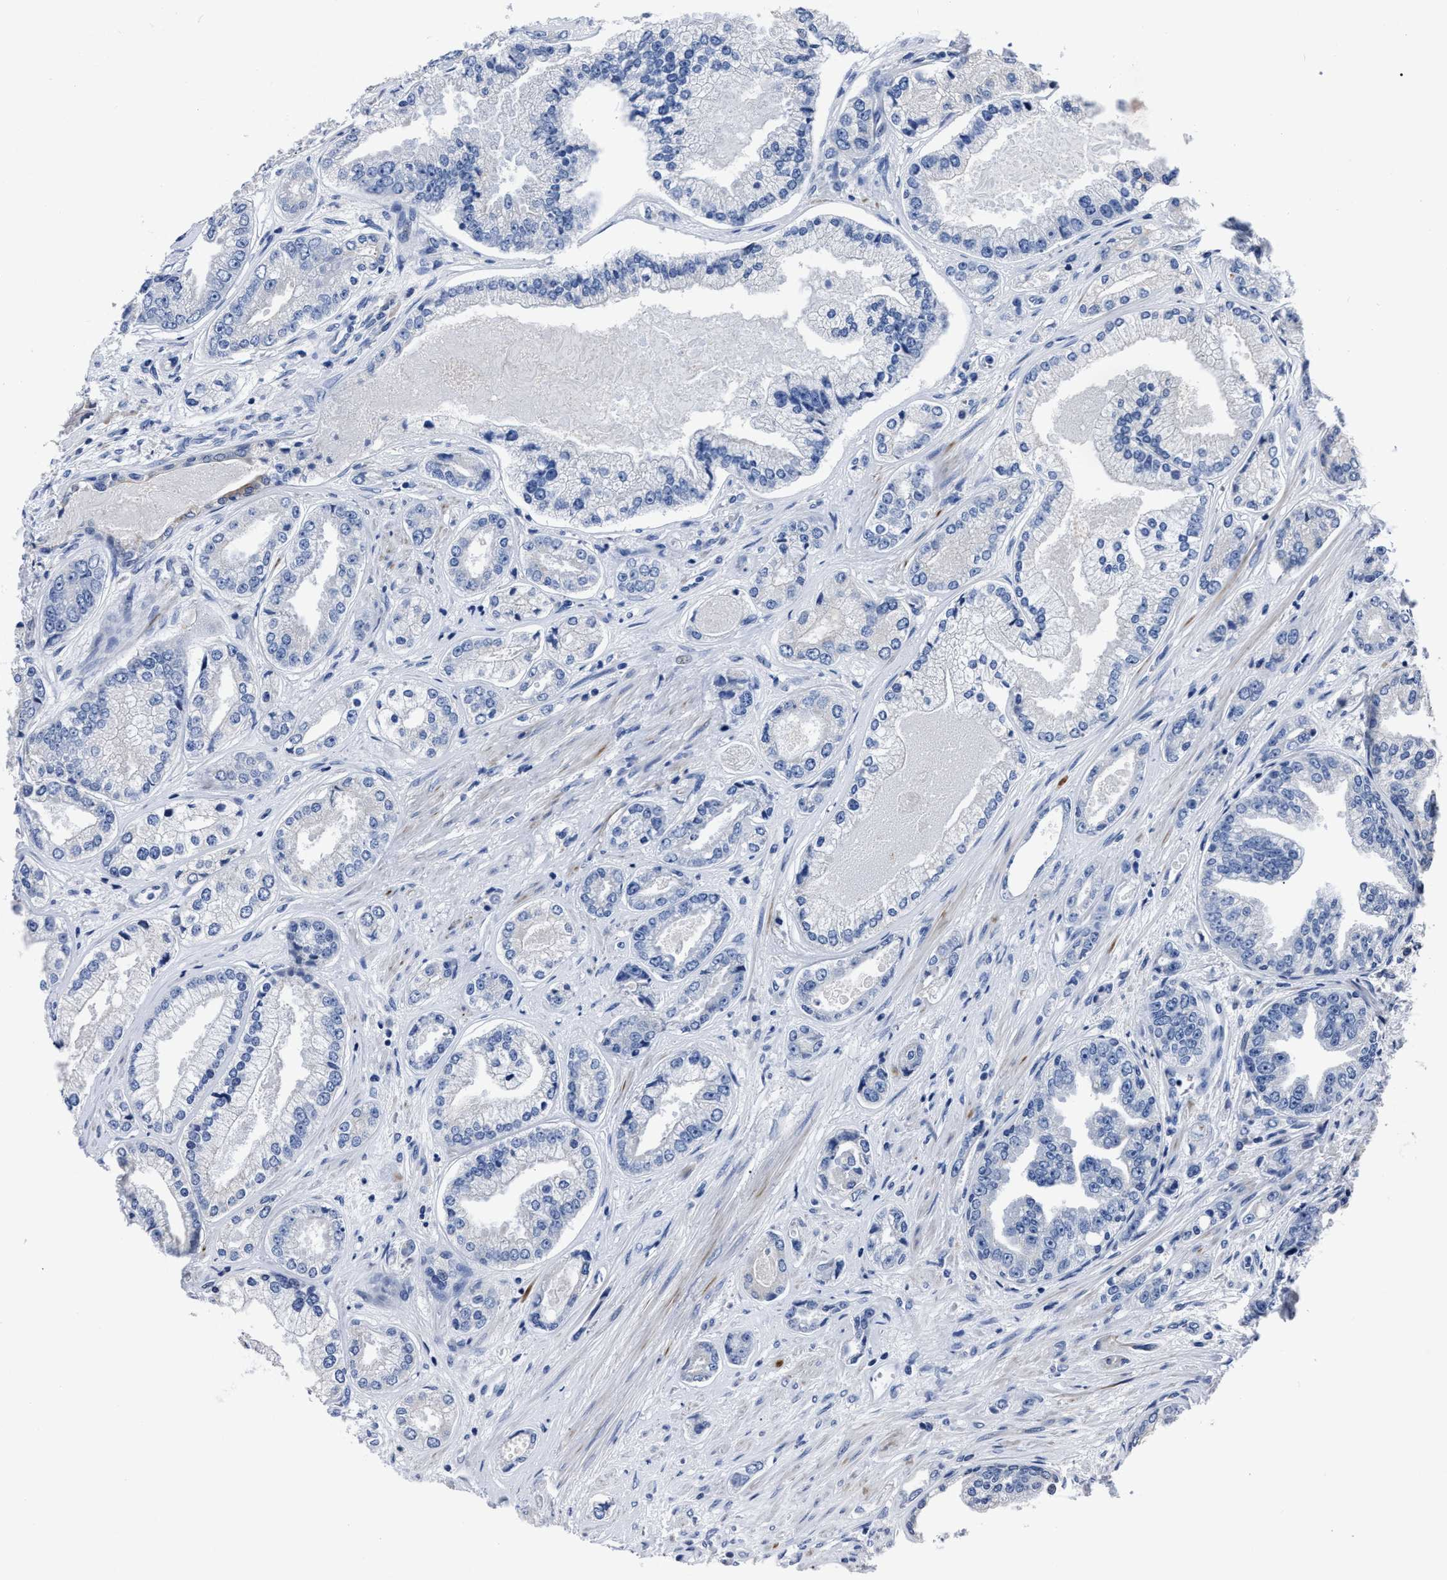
{"staining": {"intensity": "negative", "quantity": "none", "location": "none"}, "tissue": "prostate cancer", "cell_type": "Tumor cells", "image_type": "cancer", "snomed": [{"axis": "morphology", "description": "Adenocarcinoma, High grade"}, {"axis": "topography", "description": "Prostate"}], "caption": "This is a image of immunohistochemistry (IHC) staining of prostate cancer, which shows no expression in tumor cells.", "gene": "MOV10L1", "patient": {"sex": "male", "age": 61}}